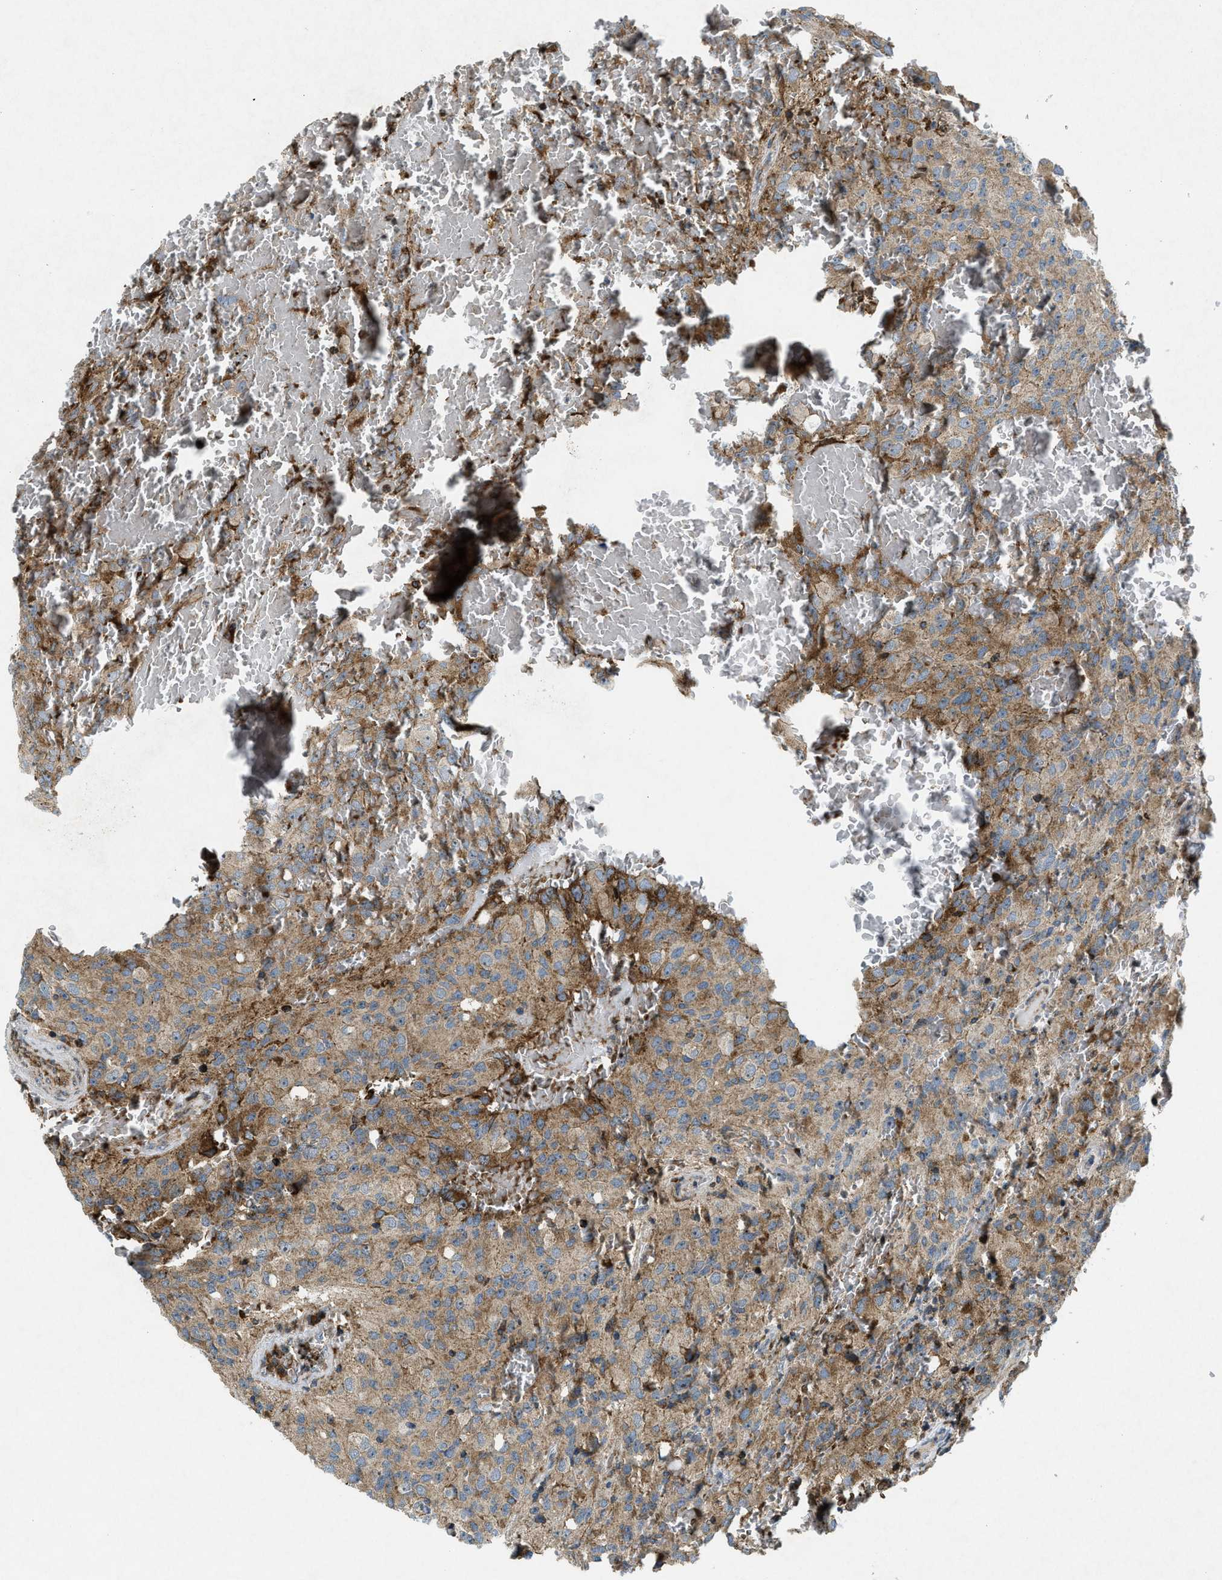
{"staining": {"intensity": "moderate", "quantity": ">75%", "location": "cytoplasmic/membranous"}, "tissue": "glioma", "cell_type": "Tumor cells", "image_type": "cancer", "snomed": [{"axis": "morphology", "description": "Glioma, malignant, High grade"}, {"axis": "topography", "description": "Brain"}], "caption": "Glioma stained with DAB (3,3'-diaminobenzidine) immunohistochemistry shows medium levels of moderate cytoplasmic/membranous positivity in approximately >75% of tumor cells.", "gene": "CSPG4", "patient": {"sex": "male", "age": 32}}